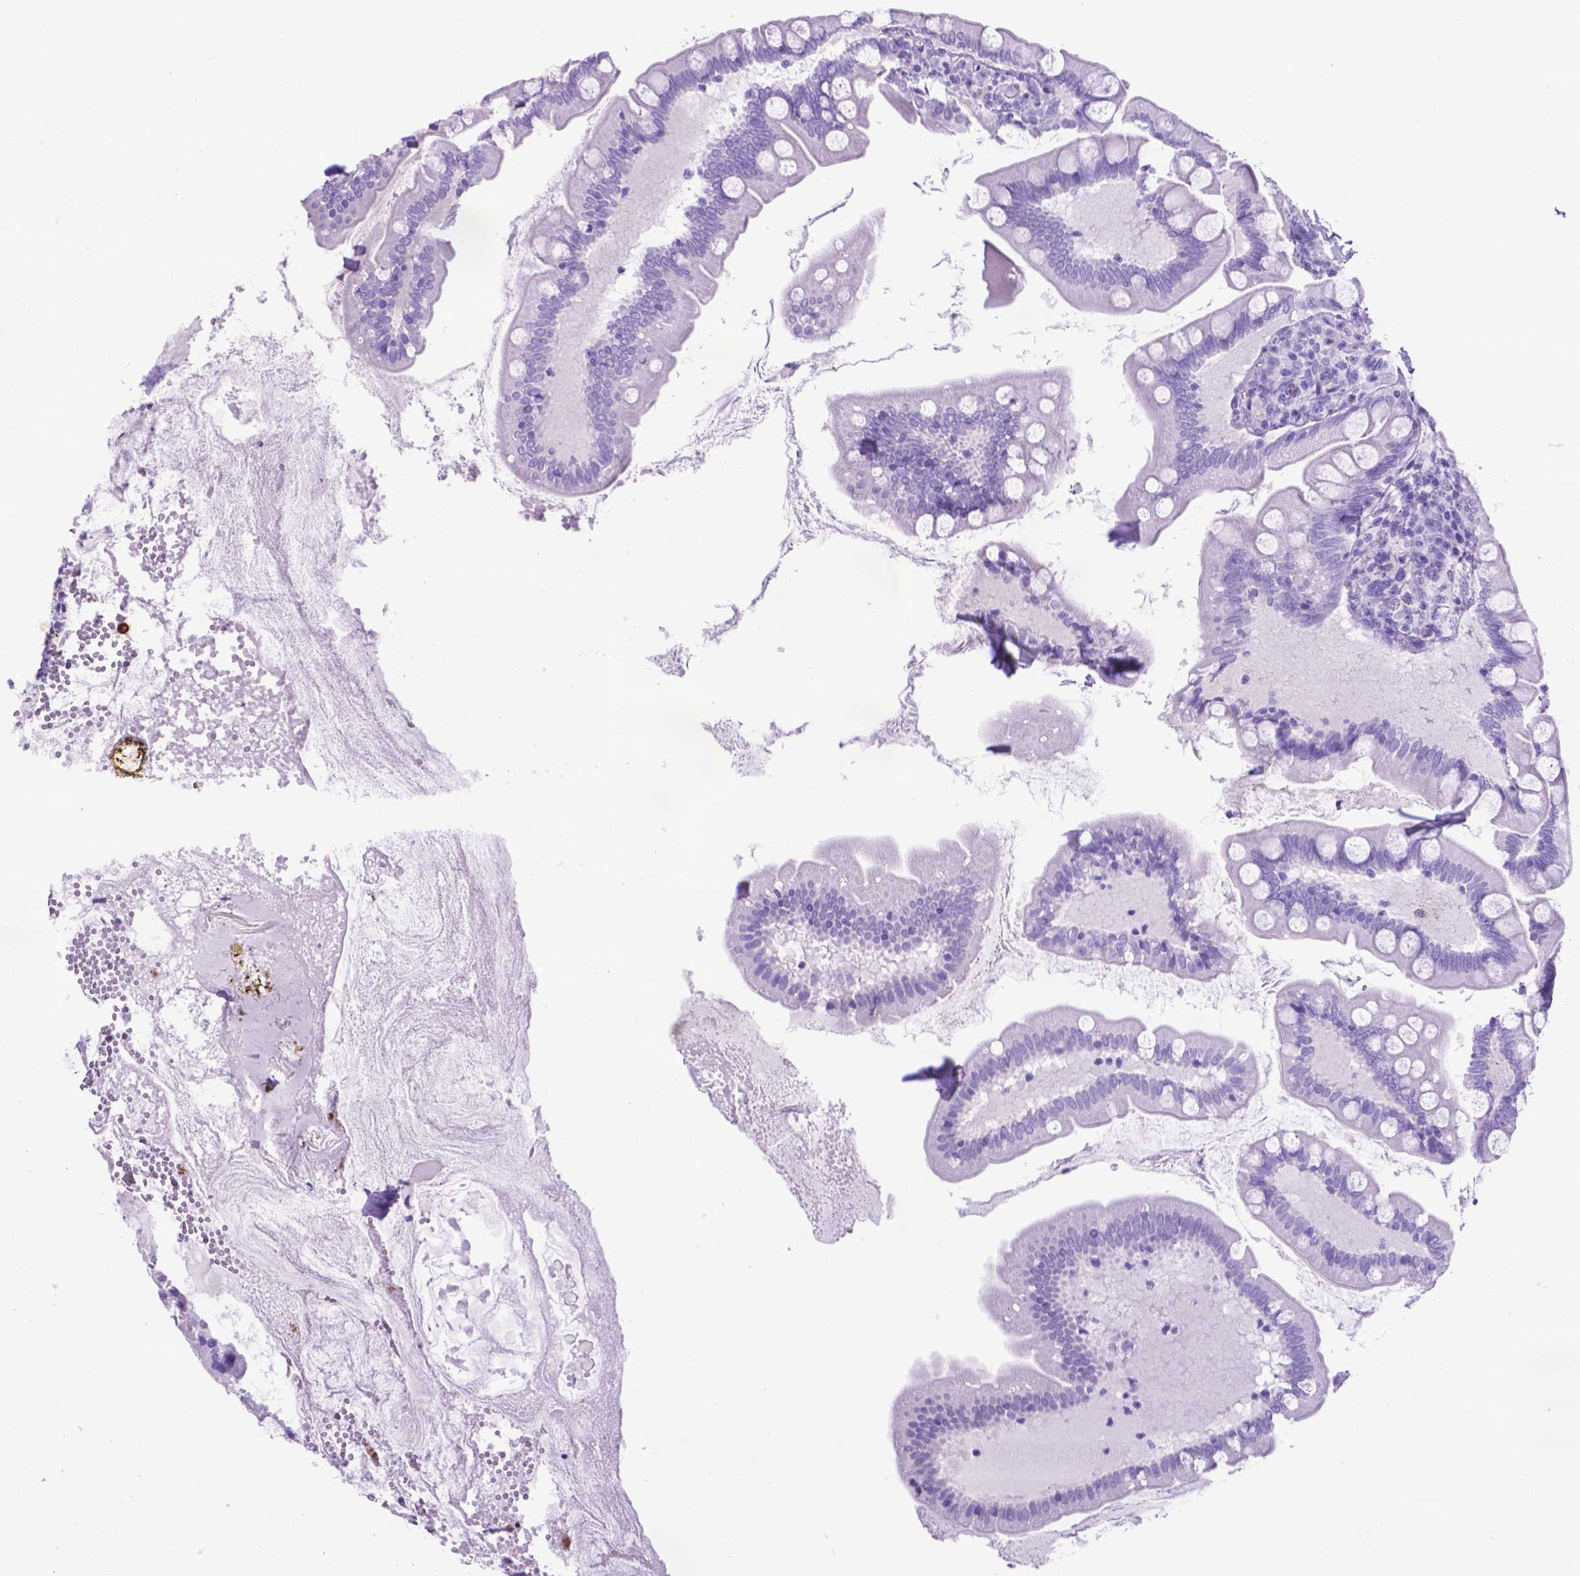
{"staining": {"intensity": "negative", "quantity": "none", "location": "none"}, "tissue": "small intestine", "cell_type": "Glandular cells", "image_type": "normal", "snomed": [{"axis": "morphology", "description": "Normal tissue, NOS"}, {"axis": "topography", "description": "Small intestine"}], "caption": "IHC of unremarkable small intestine reveals no staining in glandular cells.", "gene": "LZTR1", "patient": {"sex": "female", "age": 56}}